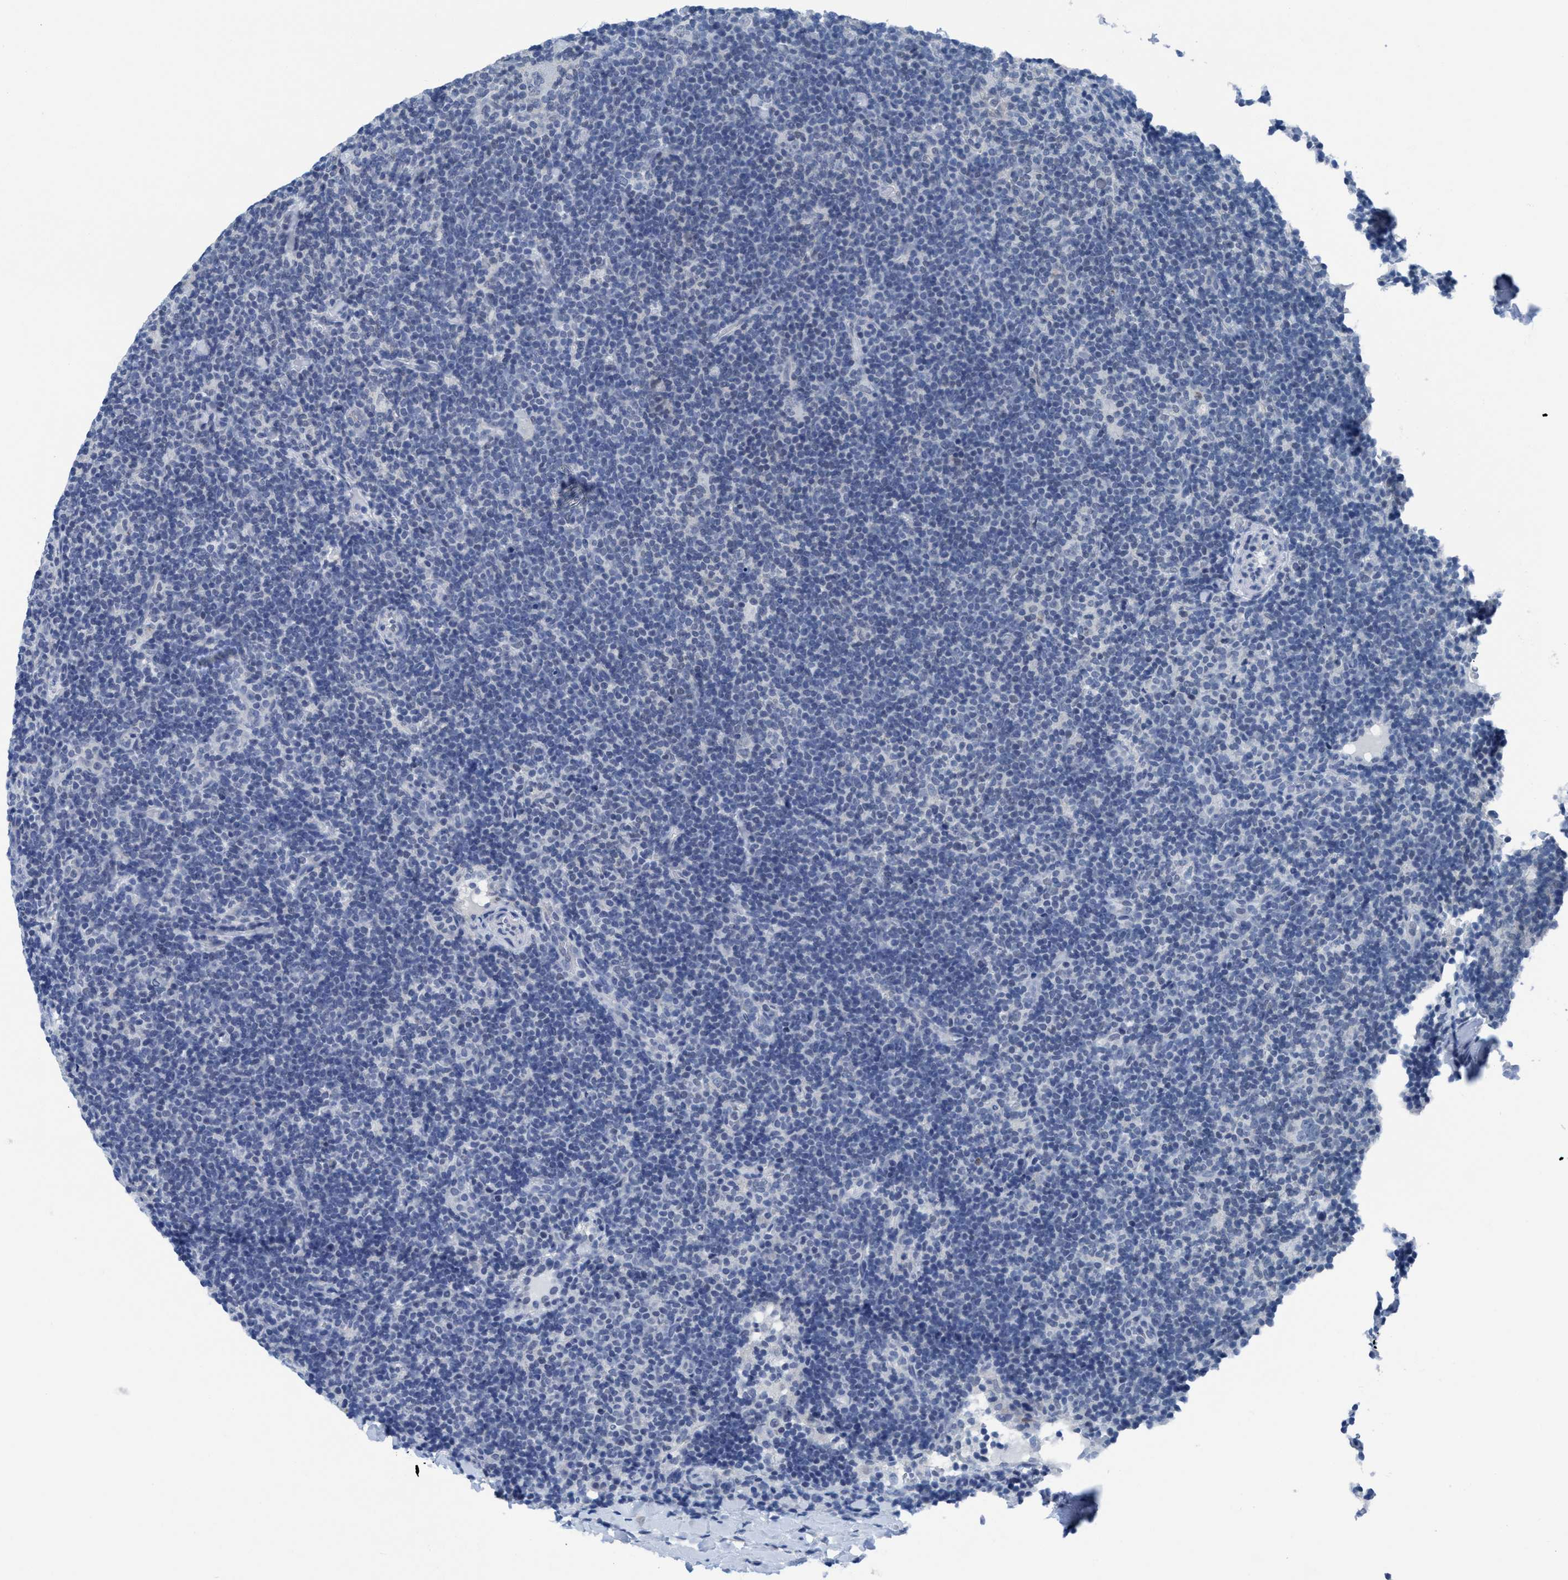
{"staining": {"intensity": "negative", "quantity": "none", "location": "none"}, "tissue": "lymphoma", "cell_type": "Tumor cells", "image_type": "cancer", "snomed": [{"axis": "morphology", "description": "Hodgkin's disease, NOS"}, {"axis": "topography", "description": "Lymph node"}], "caption": "This is an IHC micrograph of human Hodgkin's disease. There is no staining in tumor cells.", "gene": "DNAI1", "patient": {"sex": "female", "age": 57}}